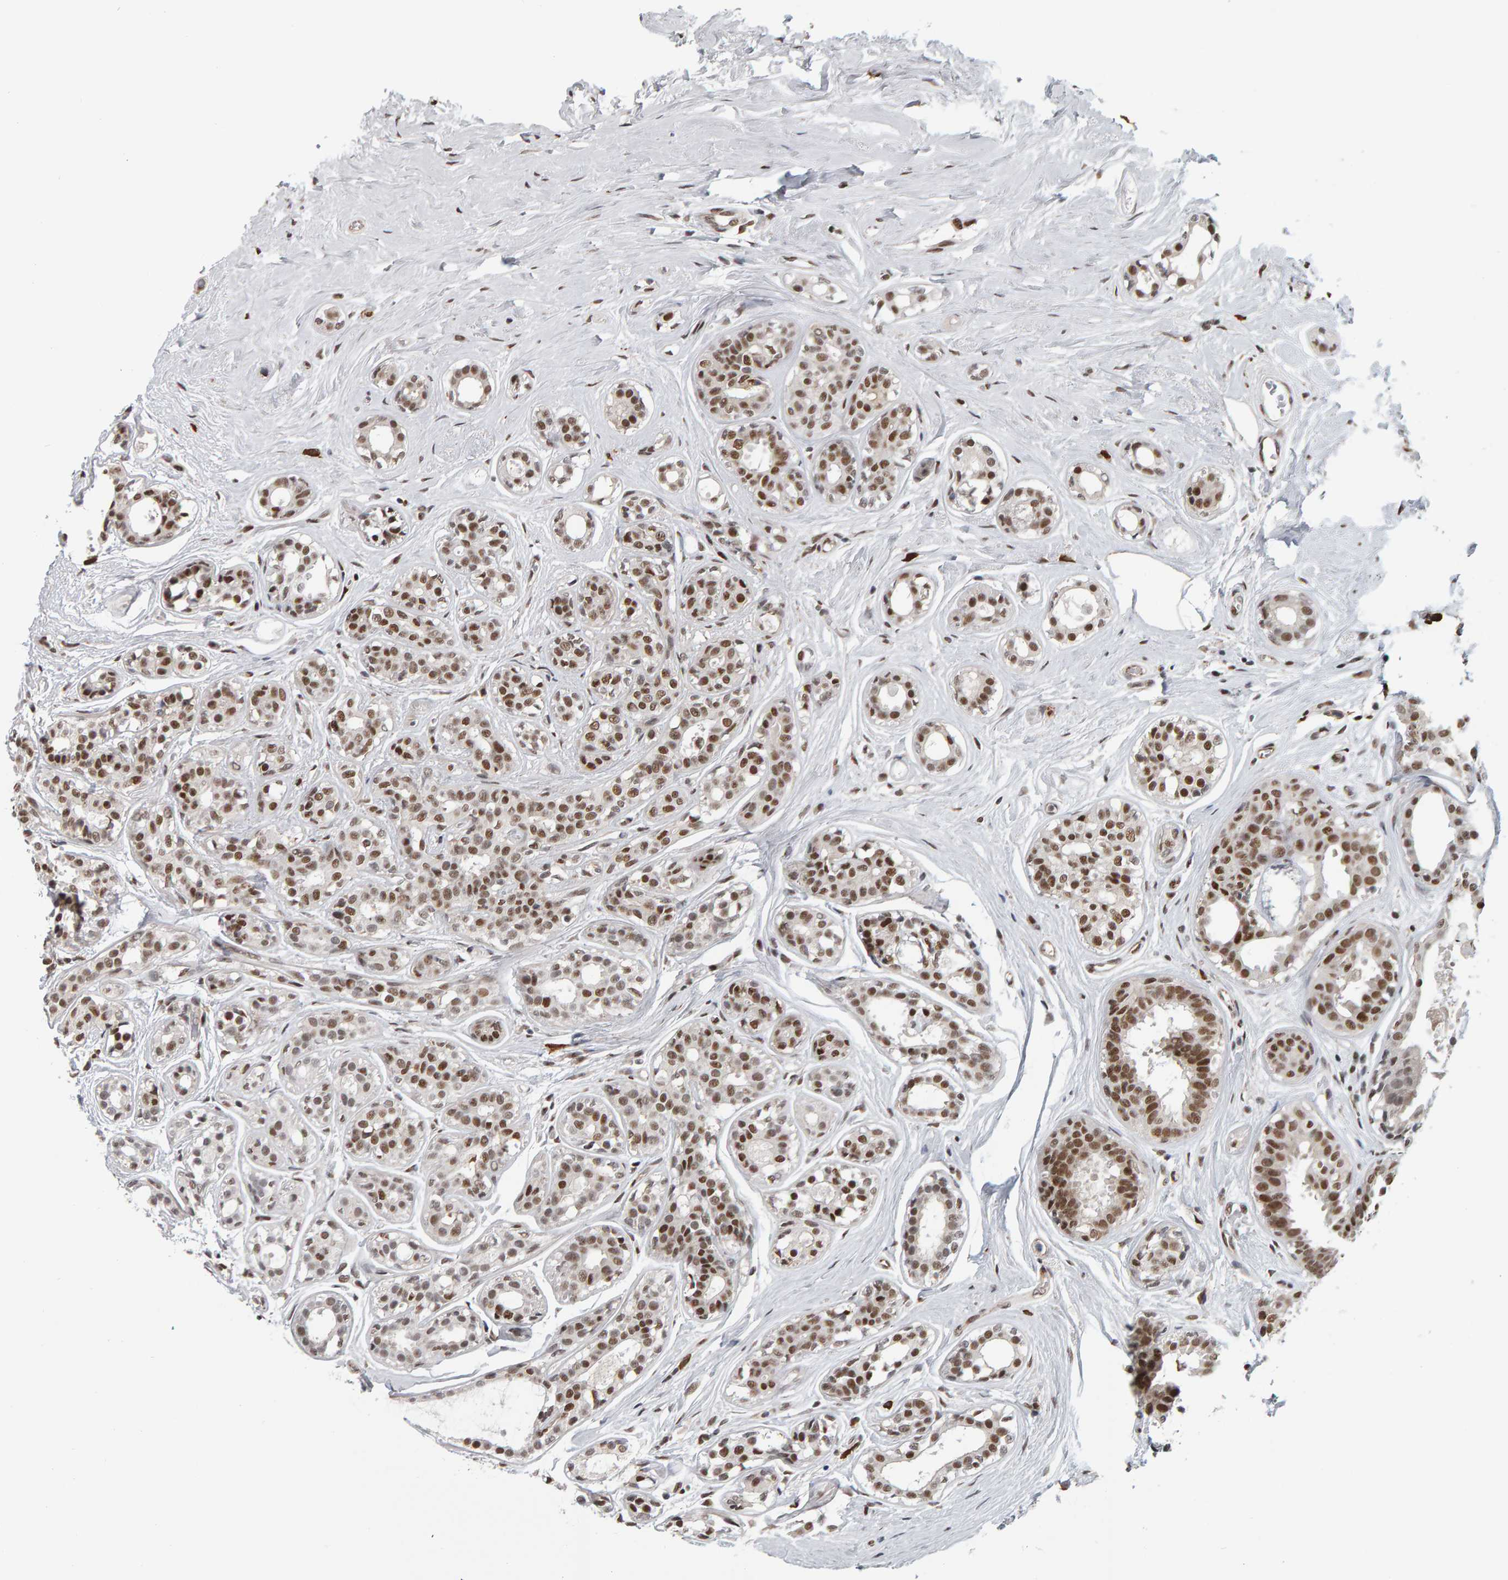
{"staining": {"intensity": "moderate", "quantity": ">75%", "location": "nuclear"}, "tissue": "breast cancer", "cell_type": "Tumor cells", "image_type": "cancer", "snomed": [{"axis": "morphology", "description": "Duct carcinoma"}, {"axis": "topography", "description": "Breast"}], "caption": "A high-resolution micrograph shows immunohistochemistry (IHC) staining of breast cancer (invasive ductal carcinoma), which reveals moderate nuclear staining in about >75% of tumor cells.", "gene": "ATF7IP", "patient": {"sex": "female", "age": 55}}